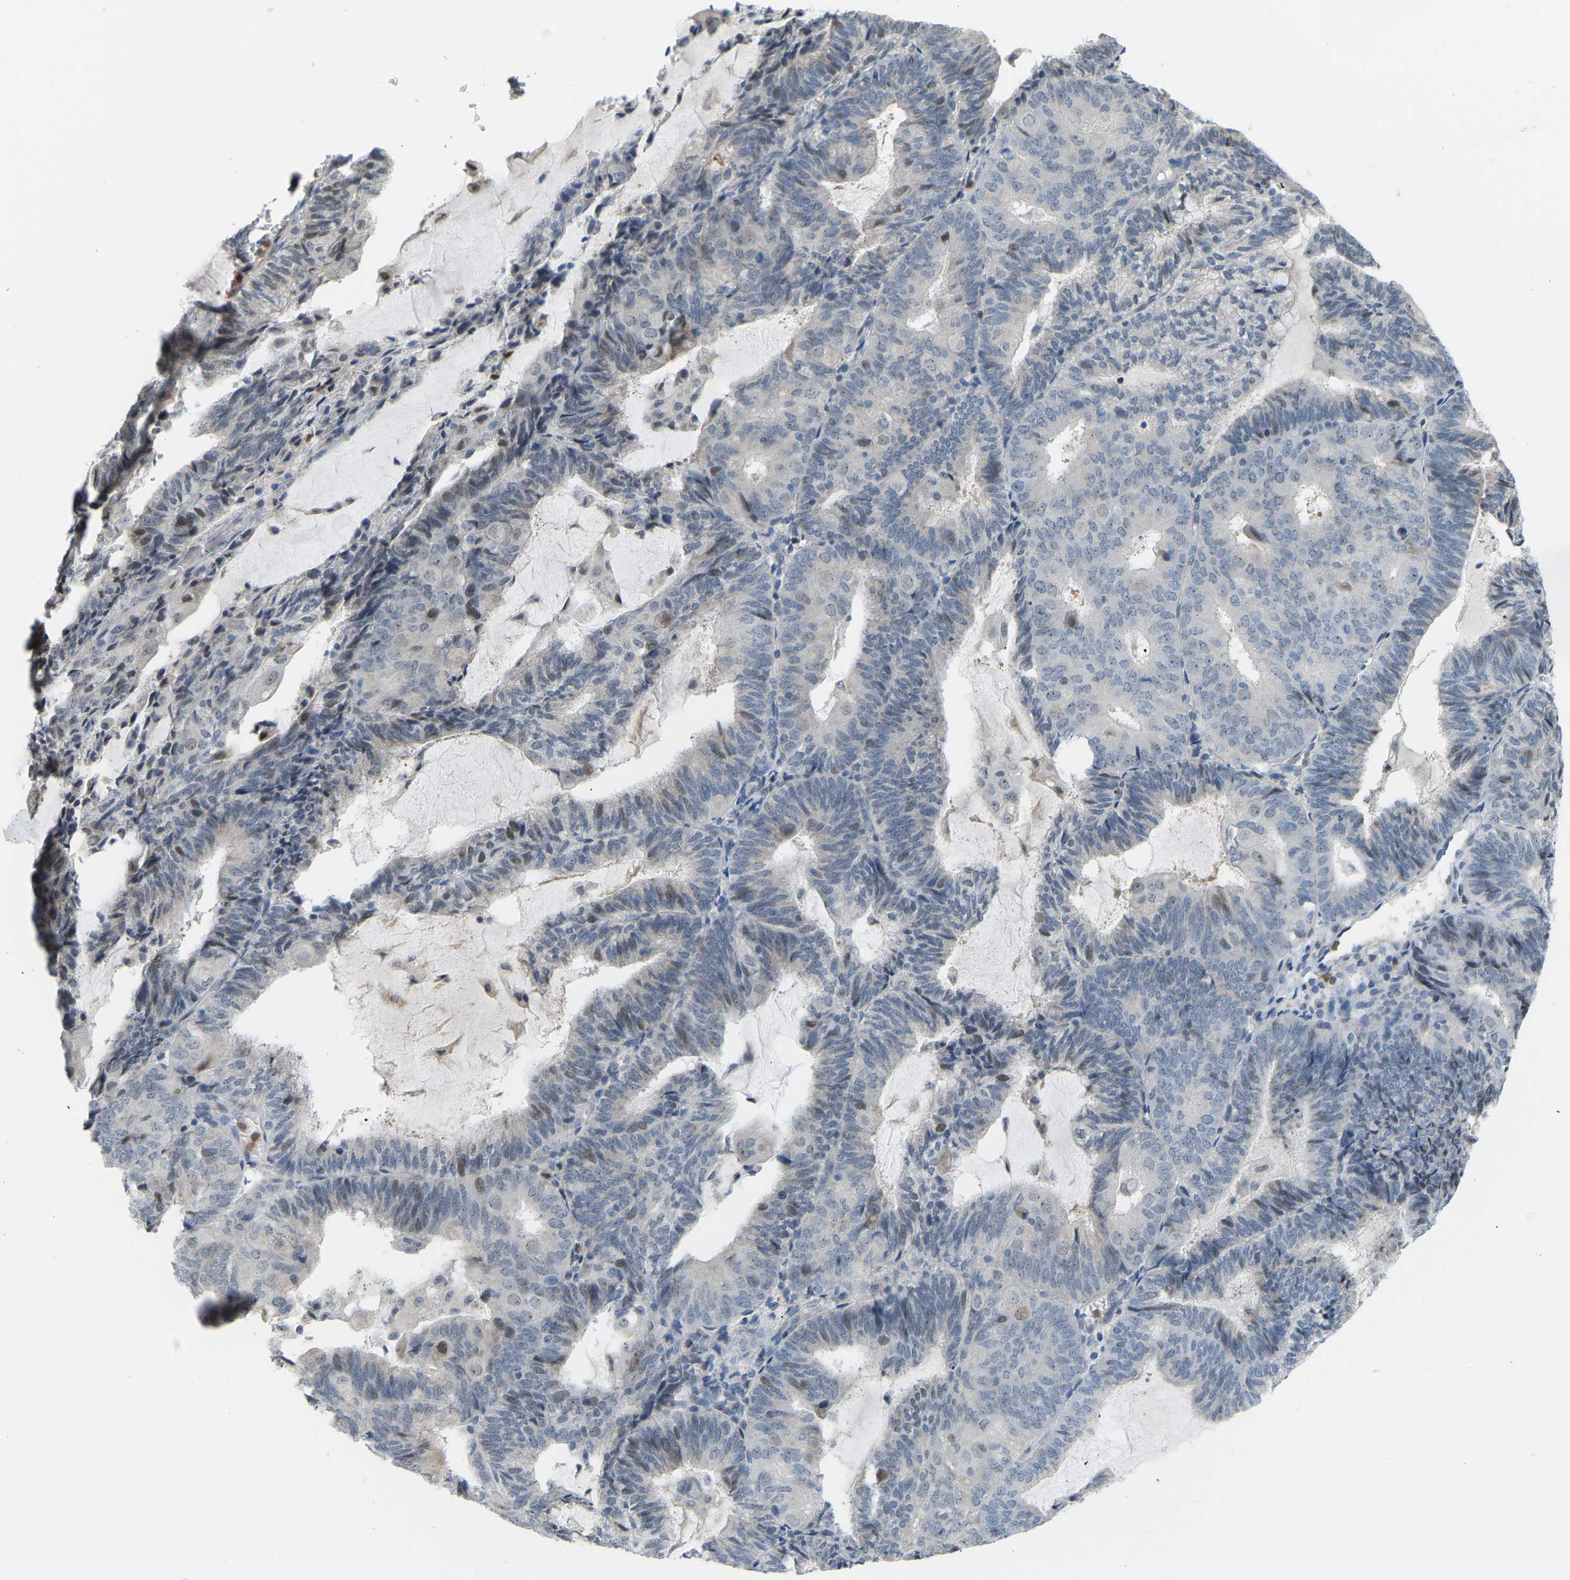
{"staining": {"intensity": "negative", "quantity": "none", "location": "none"}, "tissue": "endometrial cancer", "cell_type": "Tumor cells", "image_type": "cancer", "snomed": [{"axis": "morphology", "description": "Adenocarcinoma, NOS"}, {"axis": "topography", "description": "Endometrium"}], "caption": "DAB (3,3'-diaminobenzidine) immunohistochemical staining of human endometrial adenocarcinoma displays no significant expression in tumor cells.", "gene": "CROT", "patient": {"sex": "female", "age": 81}}